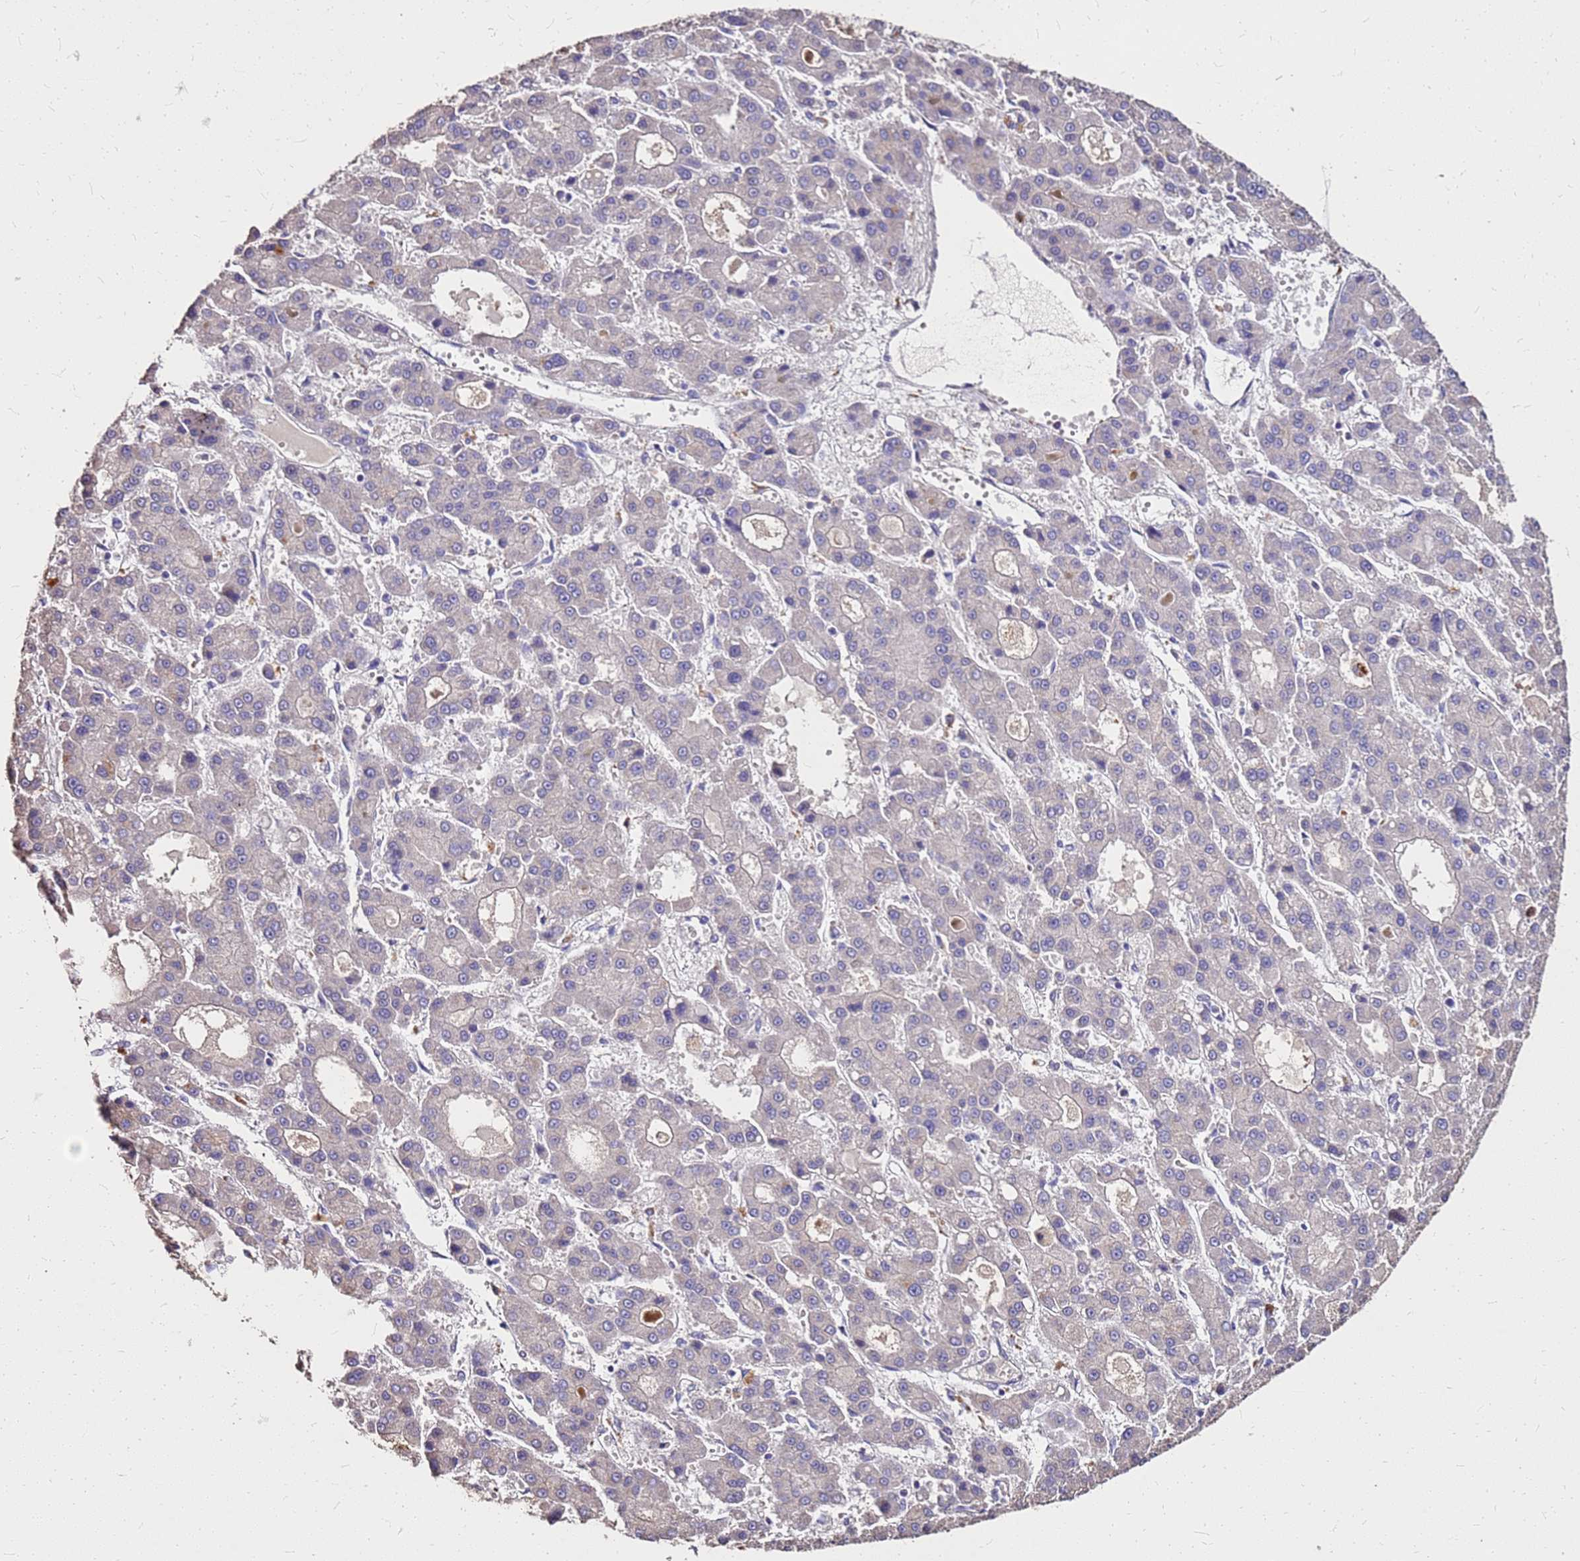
{"staining": {"intensity": "negative", "quantity": "none", "location": "none"}, "tissue": "liver cancer", "cell_type": "Tumor cells", "image_type": "cancer", "snomed": [{"axis": "morphology", "description": "Carcinoma, Hepatocellular, NOS"}, {"axis": "topography", "description": "Liver"}], "caption": "The immunohistochemistry image has no significant positivity in tumor cells of liver hepatocellular carcinoma tissue.", "gene": "EXD3", "patient": {"sex": "male", "age": 70}}